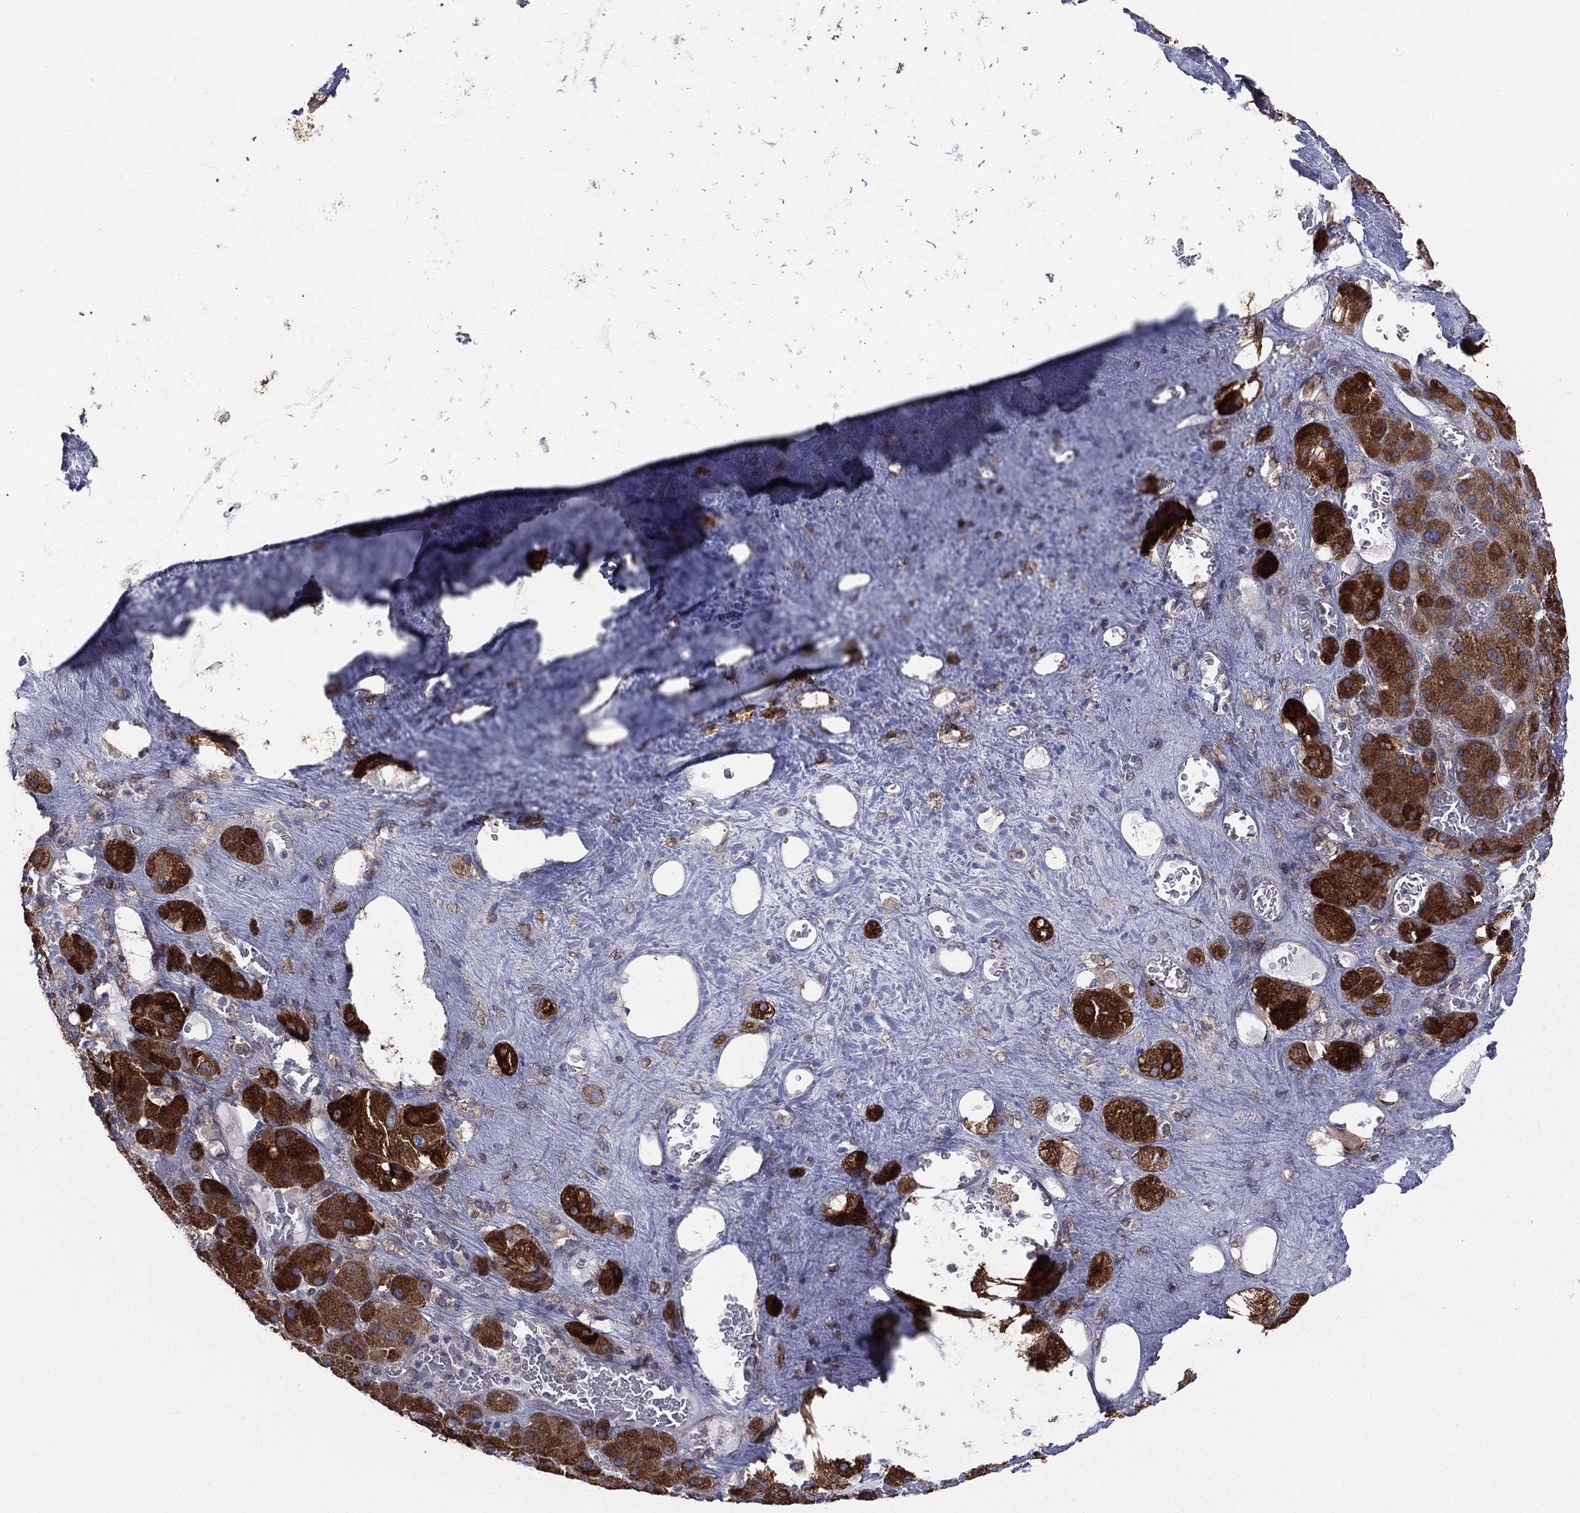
{"staining": {"intensity": "strong", "quantity": "25%-75%", "location": "cytoplasmic/membranous"}, "tissue": "adrenal gland", "cell_type": "Glandular cells", "image_type": "normal", "snomed": [{"axis": "morphology", "description": "Normal tissue, NOS"}, {"axis": "topography", "description": "Adrenal gland"}], "caption": "Immunohistochemical staining of unremarkable adrenal gland reveals 25%-75% levels of strong cytoplasmic/membranous protein positivity in about 25%-75% of glandular cells.", "gene": "PGRMC1", "patient": {"sex": "male", "age": 70}}